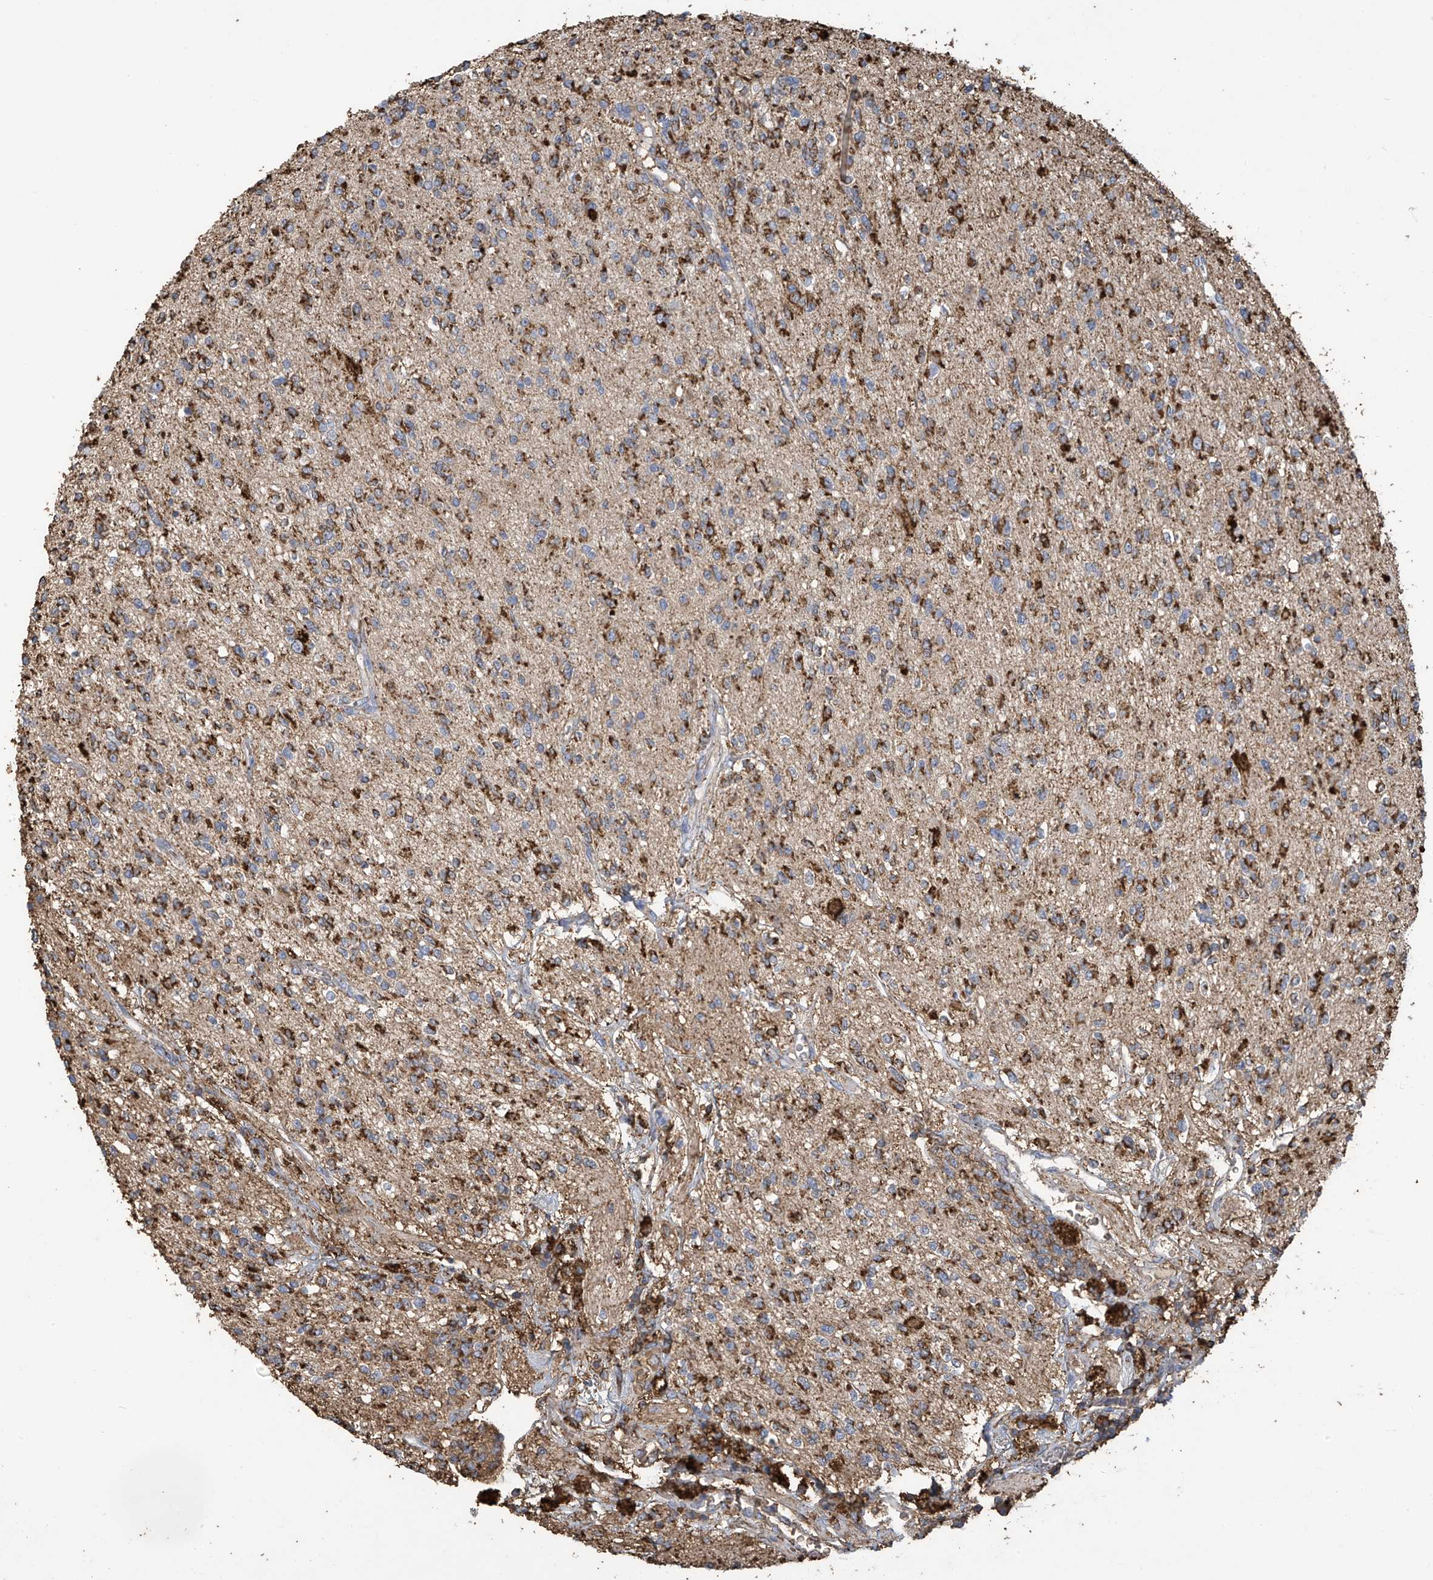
{"staining": {"intensity": "strong", "quantity": ">75%", "location": "cytoplasmic/membranous"}, "tissue": "glioma", "cell_type": "Tumor cells", "image_type": "cancer", "snomed": [{"axis": "morphology", "description": "Glioma, malignant, High grade"}, {"axis": "topography", "description": "Brain"}], "caption": "Strong cytoplasmic/membranous expression is seen in about >75% of tumor cells in glioma.", "gene": "OGT", "patient": {"sex": "male", "age": 34}}